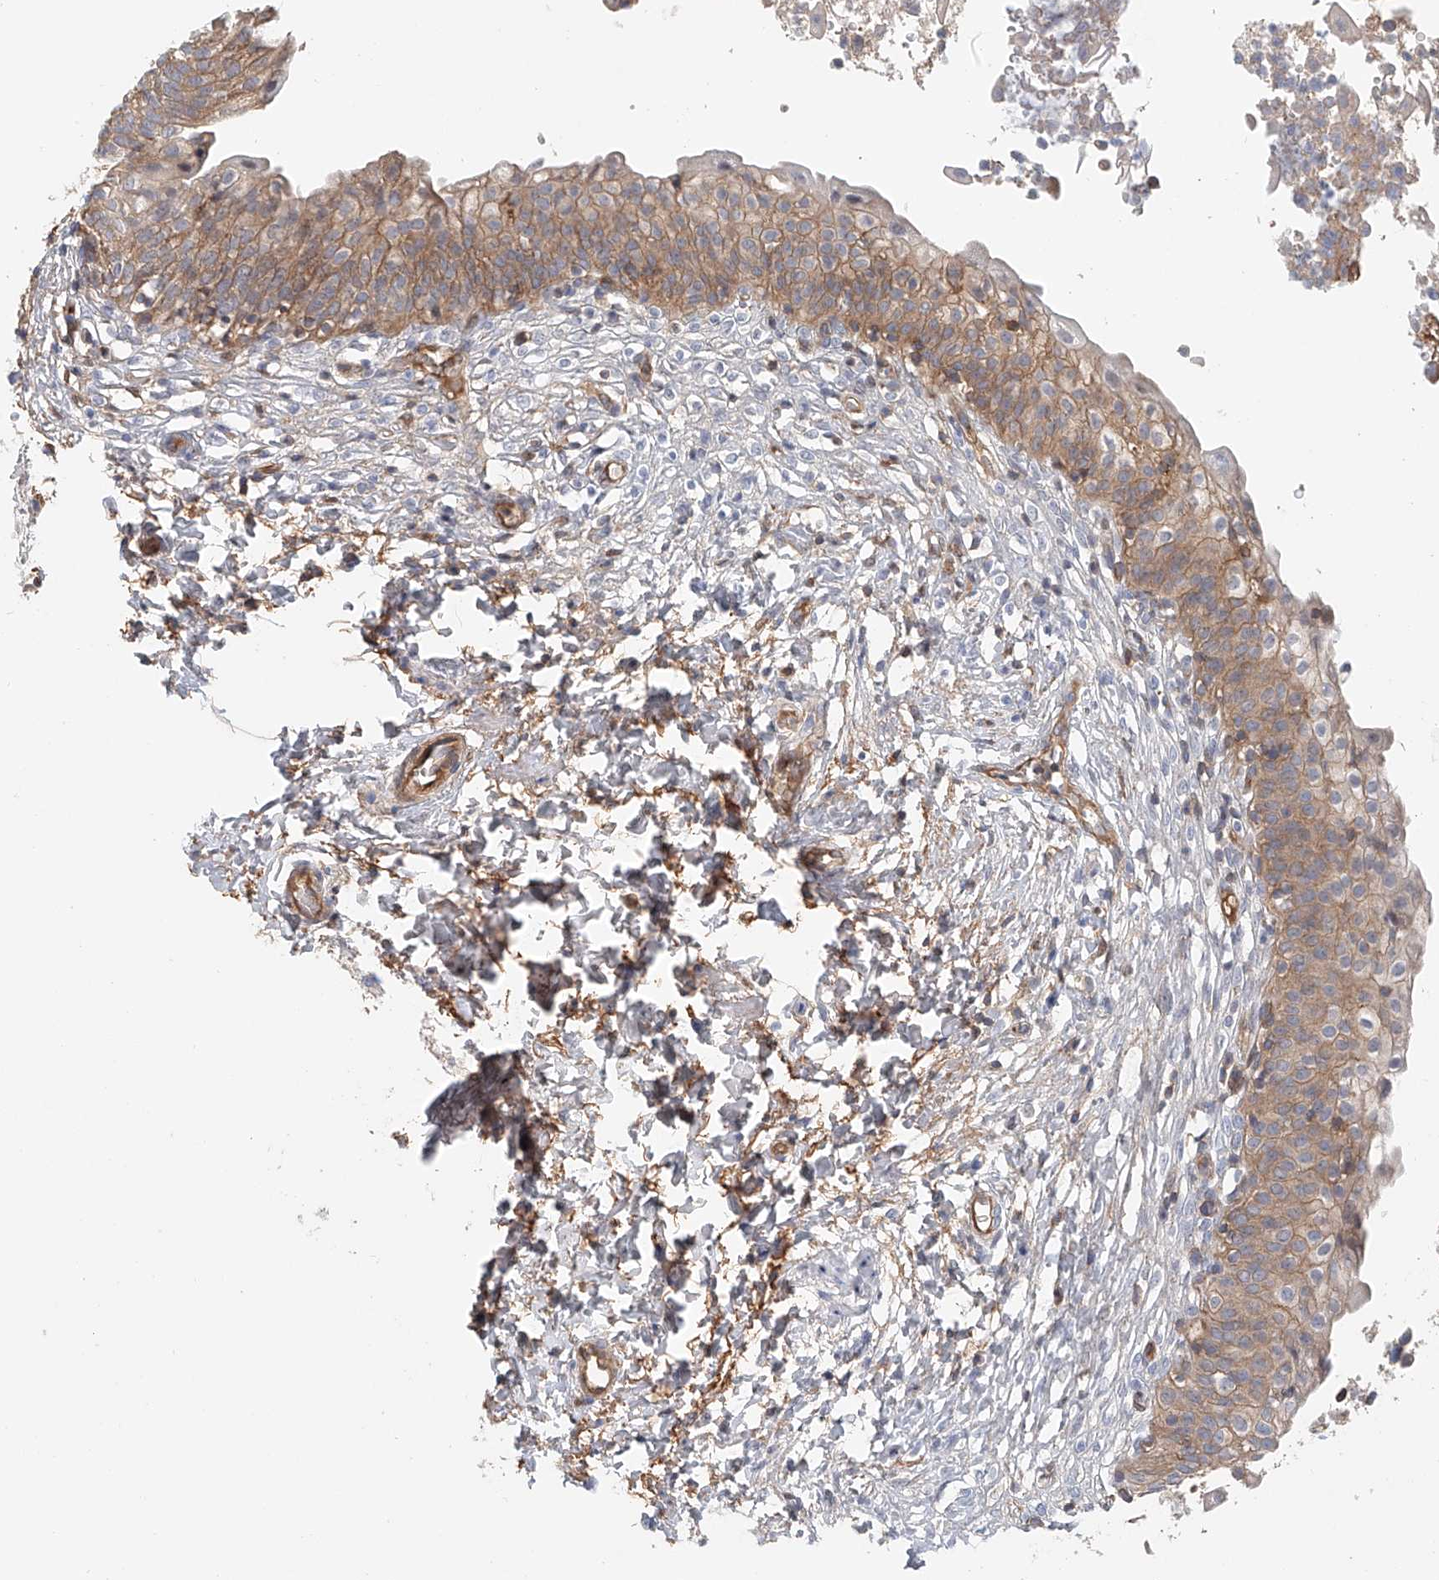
{"staining": {"intensity": "moderate", "quantity": ">75%", "location": "cytoplasmic/membranous"}, "tissue": "urinary bladder", "cell_type": "Urothelial cells", "image_type": "normal", "snomed": [{"axis": "morphology", "description": "Normal tissue, NOS"}, {"axis": "topography", "description": "Urinary bladder"}], "caption": "Immunohistochemistry photomicrograph of normal urinary bladder: urinary bladder stained using IHC exhibits medium levels of moderate protein expression localized specifically in the cytoplasmic/membranous of urothelial cells, appearing as a cytoplasmic/membranous brown color.", "gene": "FRYL", "patient": {"sex": "male", "age": 55}}